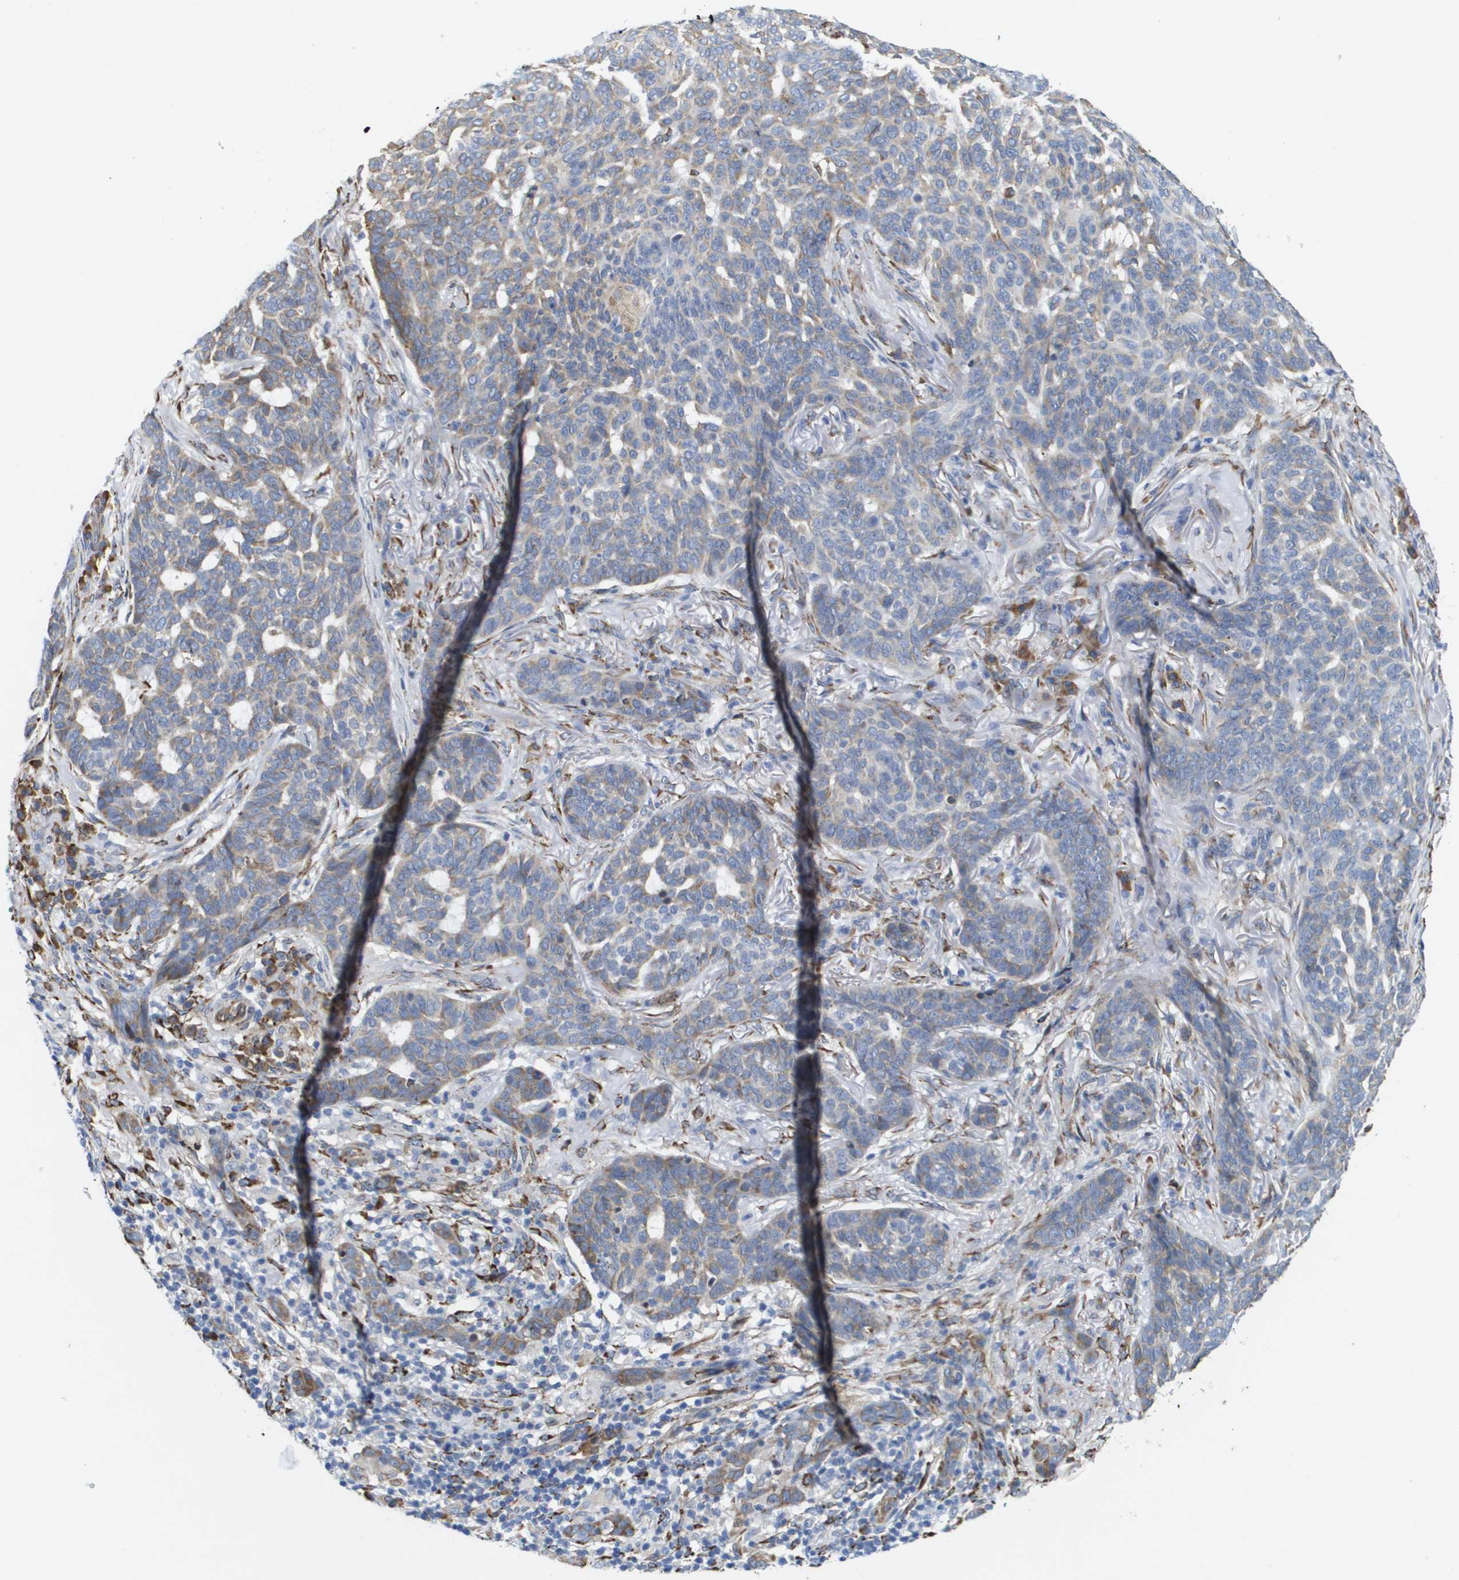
{"staining": {"intensity": "weak", "quantity": "25%-75%", "location": "cytoplasmic/membranous"}, "tissue": "skin cancer", "cell_type": "Tumor cells", "image_type": "cancer", "snomed": [{"axis": "morphology", "description": "Basal cell carcinoma"}, {"axis": "topography", "description": "Skin"}], "caption": "Immunohistochemistry micrograph of basal cell carcinoma (skin) stained for a protein (brown), which displays low levels of weak cytoplasmic/membranous expression in about 25%-75% of tumor cells.", "gene": "ST3GAL2", "patient": {"sex": "male", "age": 85}}